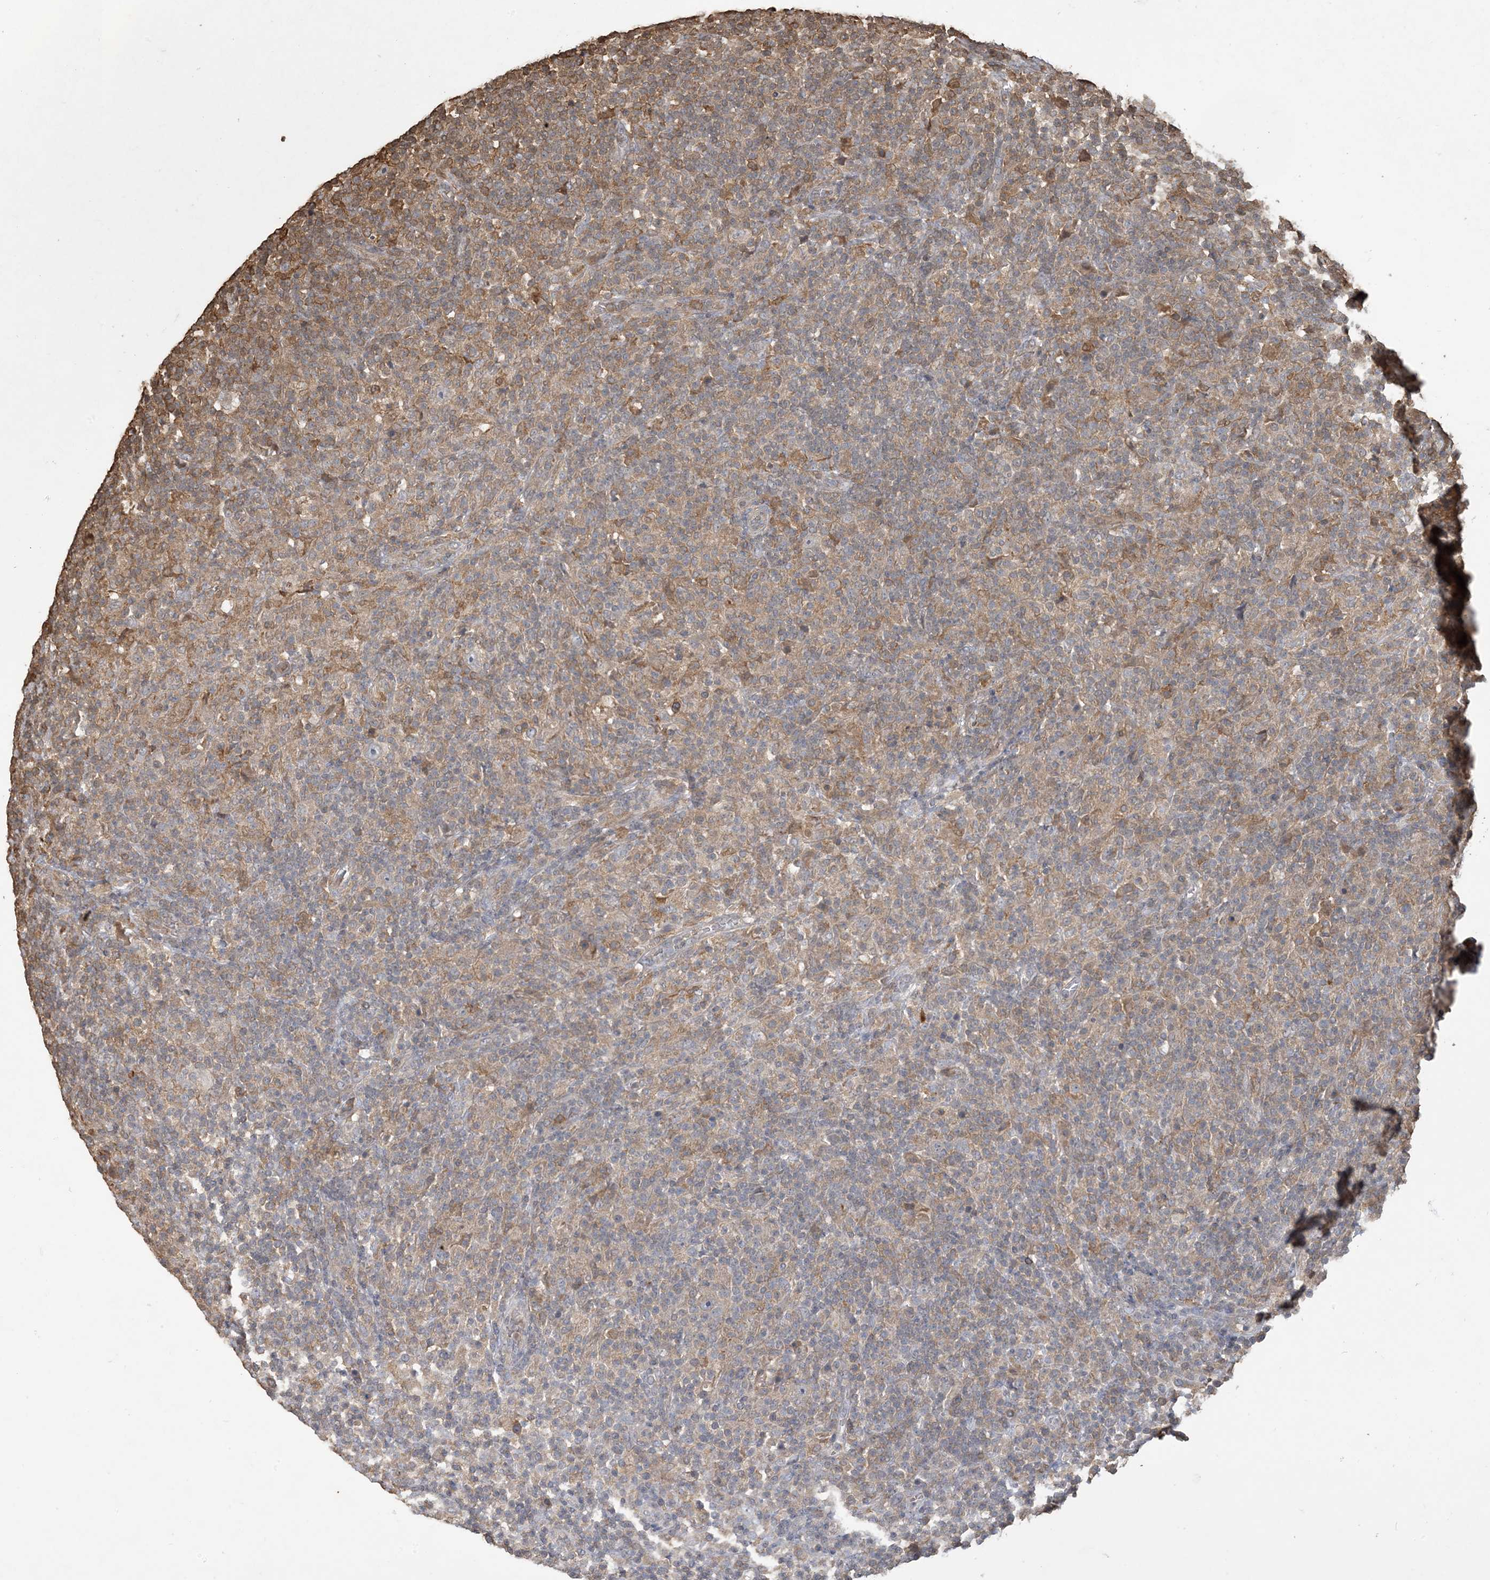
{"staining": {"intensity": "negative", "quantity": "none", "location": "none"}, "tissue": "lymphoma", "cell_type": "Tumor cells", "image_type": "cancer", "snomed": [{"axis": "morphology", "description": "Hodgkin's disease, NOS"}, {"axis": "topography", "description": "Lymph node"}], "caption": "The immunohistochemistry photomicrograph has no significant staining in tumor cells of Hodgkin's disease tissue.", "gene": "TMSB4X", "patient": {"sex": "male", "age": 70}}